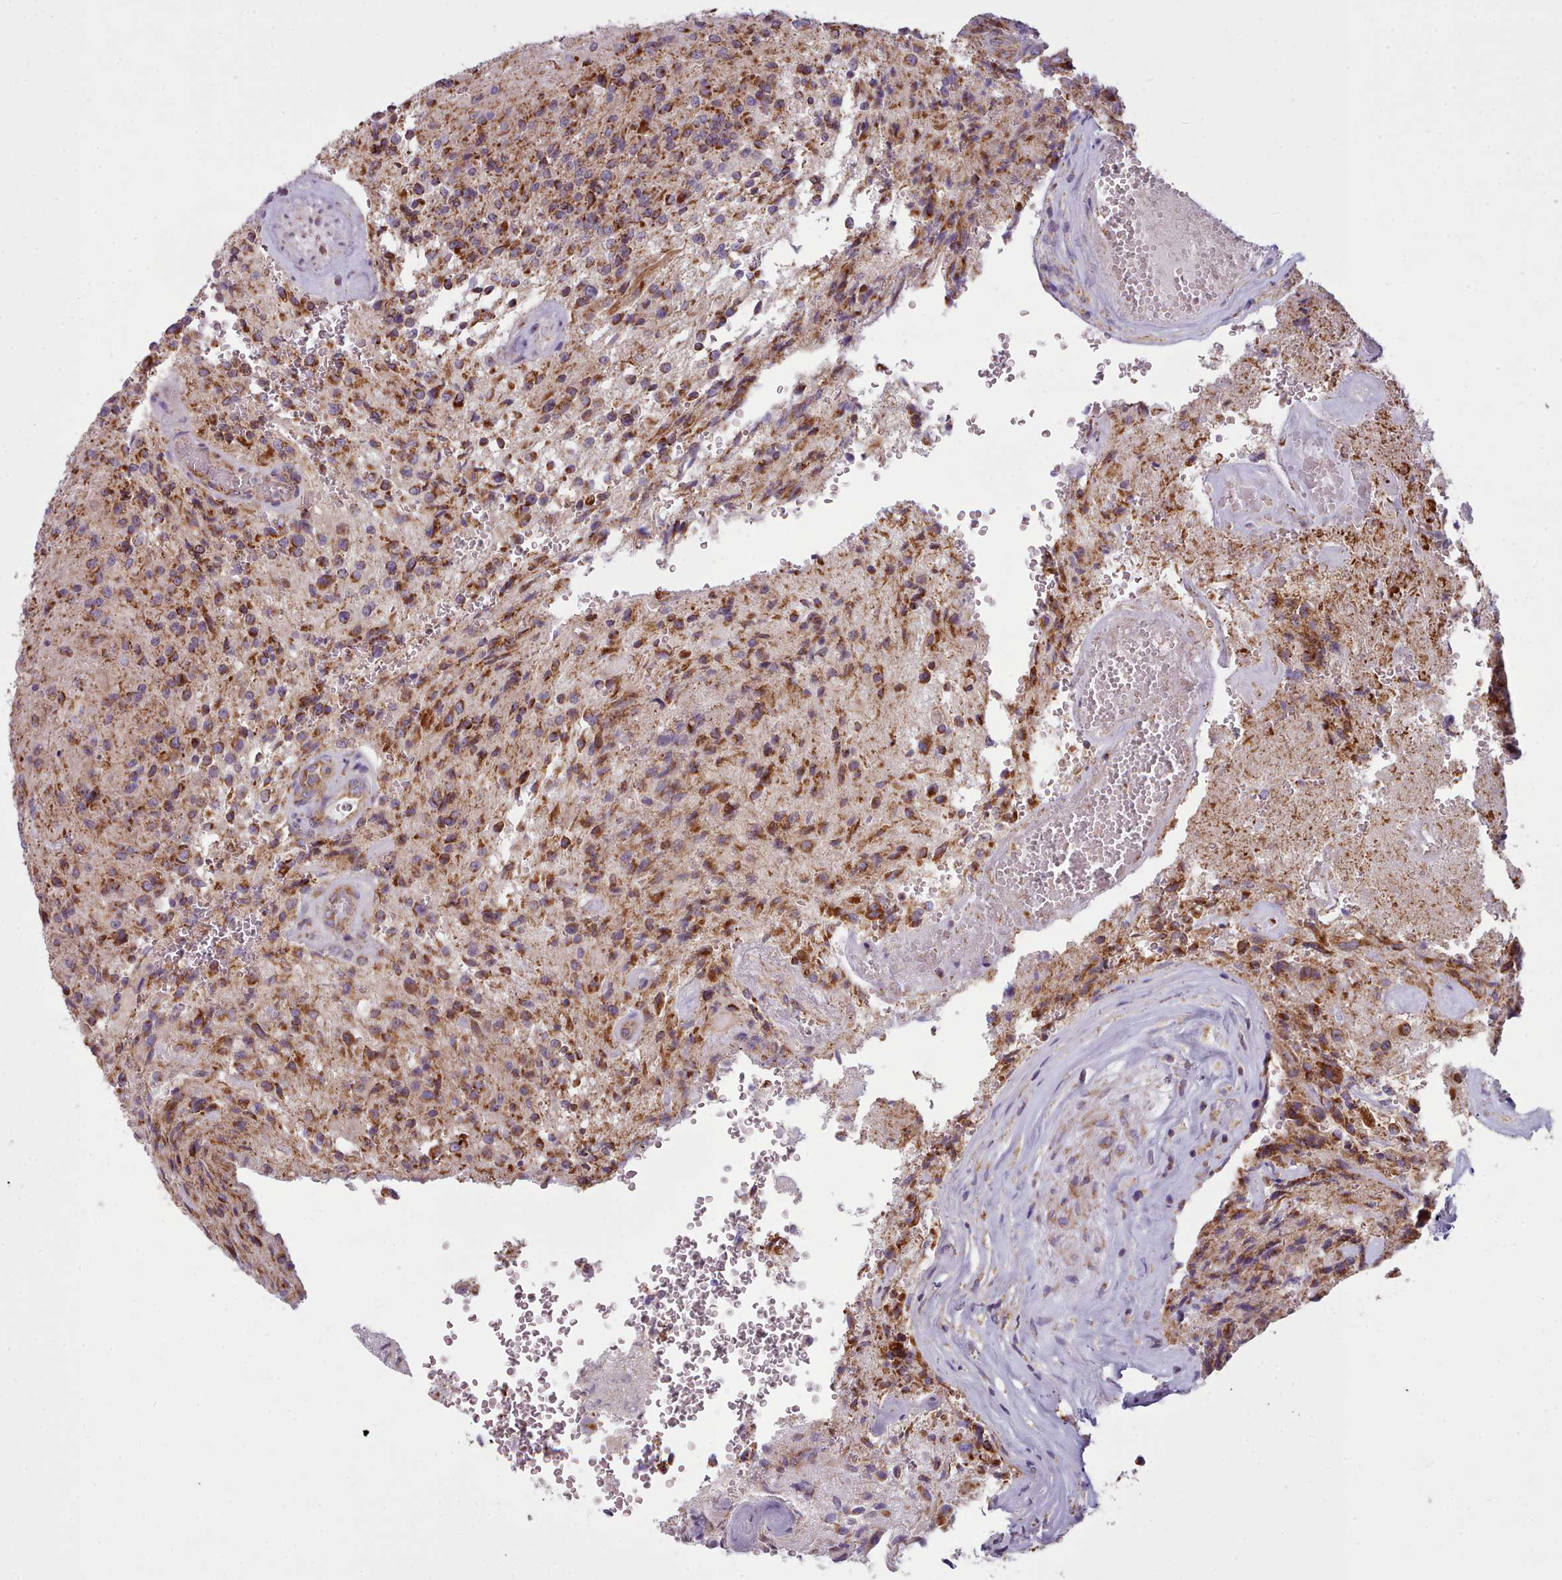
{"staining": {"intensity": "strong", "quantity": ">75%", "location": "cytoplasmic/membranous"}, "tissue": "glioma", "cell_type": "Tumor cells", "image_type": "cancer", "snomed": [{"axis": "morphology", "description": "Normal tissue, NOS"}, {"axis": "morphology", "description": "Glioma, malignant, High grade"}, {"axis": "topography", "description": "Cerebral cortex"}], "caption": "Protein expression analysis of malignant high-grade glioma shows strong cytoplasmic/membranous expression in approximately >75% of tumor cells. The staining is performed using DAB (3,3'-diaminobenzidine) brown chromogen to label protein expression. The nuclei are counter-stained blue using hematoxylin.", "gene": "SRP54", "patient": {"sex": "male", "age": 56}}